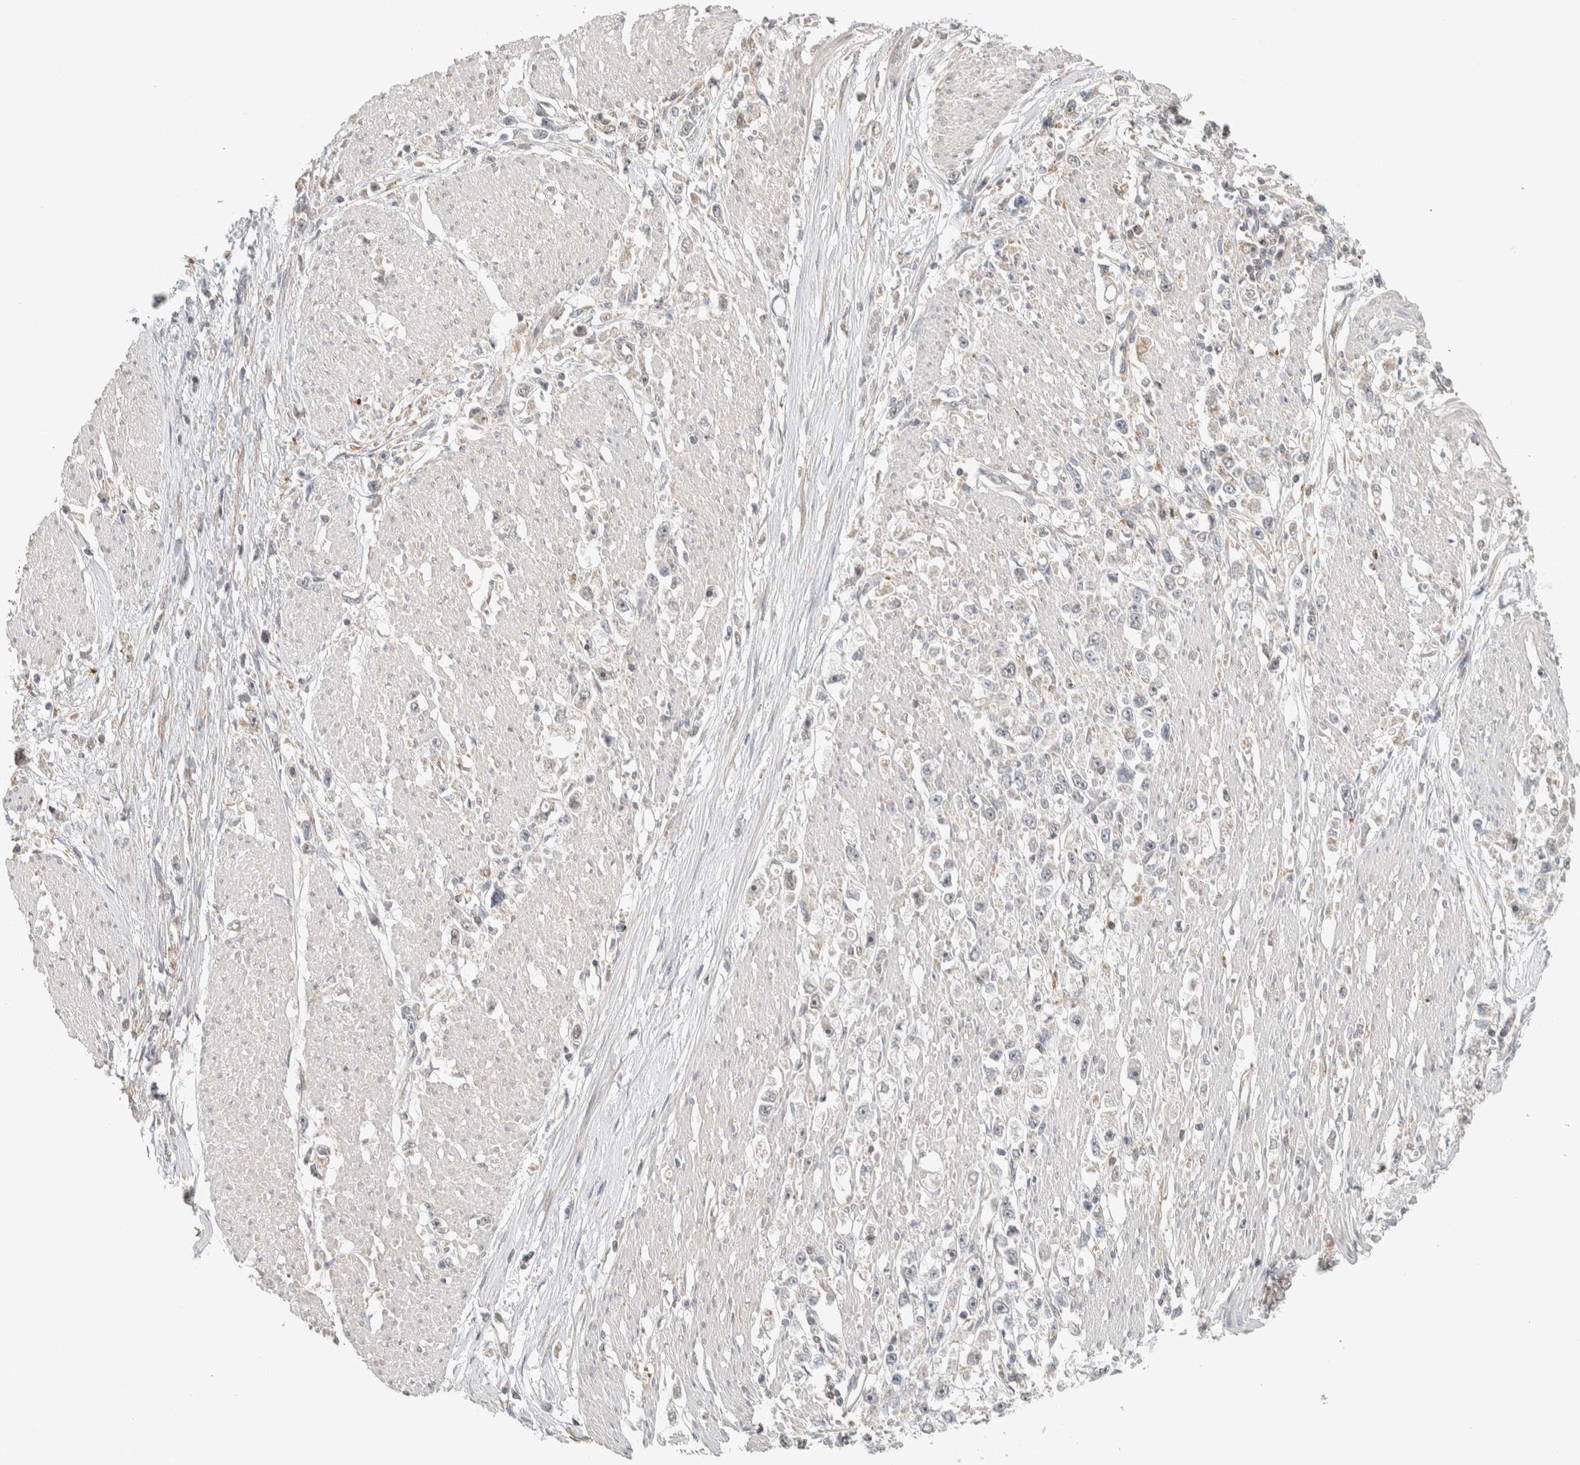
{"staining": {"intensity": "negative", "quantity": "none", "location": "none"}, "tissue": "stomach cancer", "cell_type": "Tumor cells", "image_type": "cancer", "snomed": [{"axis": "morphology", "description": "Adenocarcinoma, NOS"}, {"axis": "topography", "description": "Stomach"}], "caption": "A micrograph of stomach cancer stained for a protein displays no brown staining in tumor cells.", "gene": "PDE7B", "patient": {"sex": "female", "age": 59}}